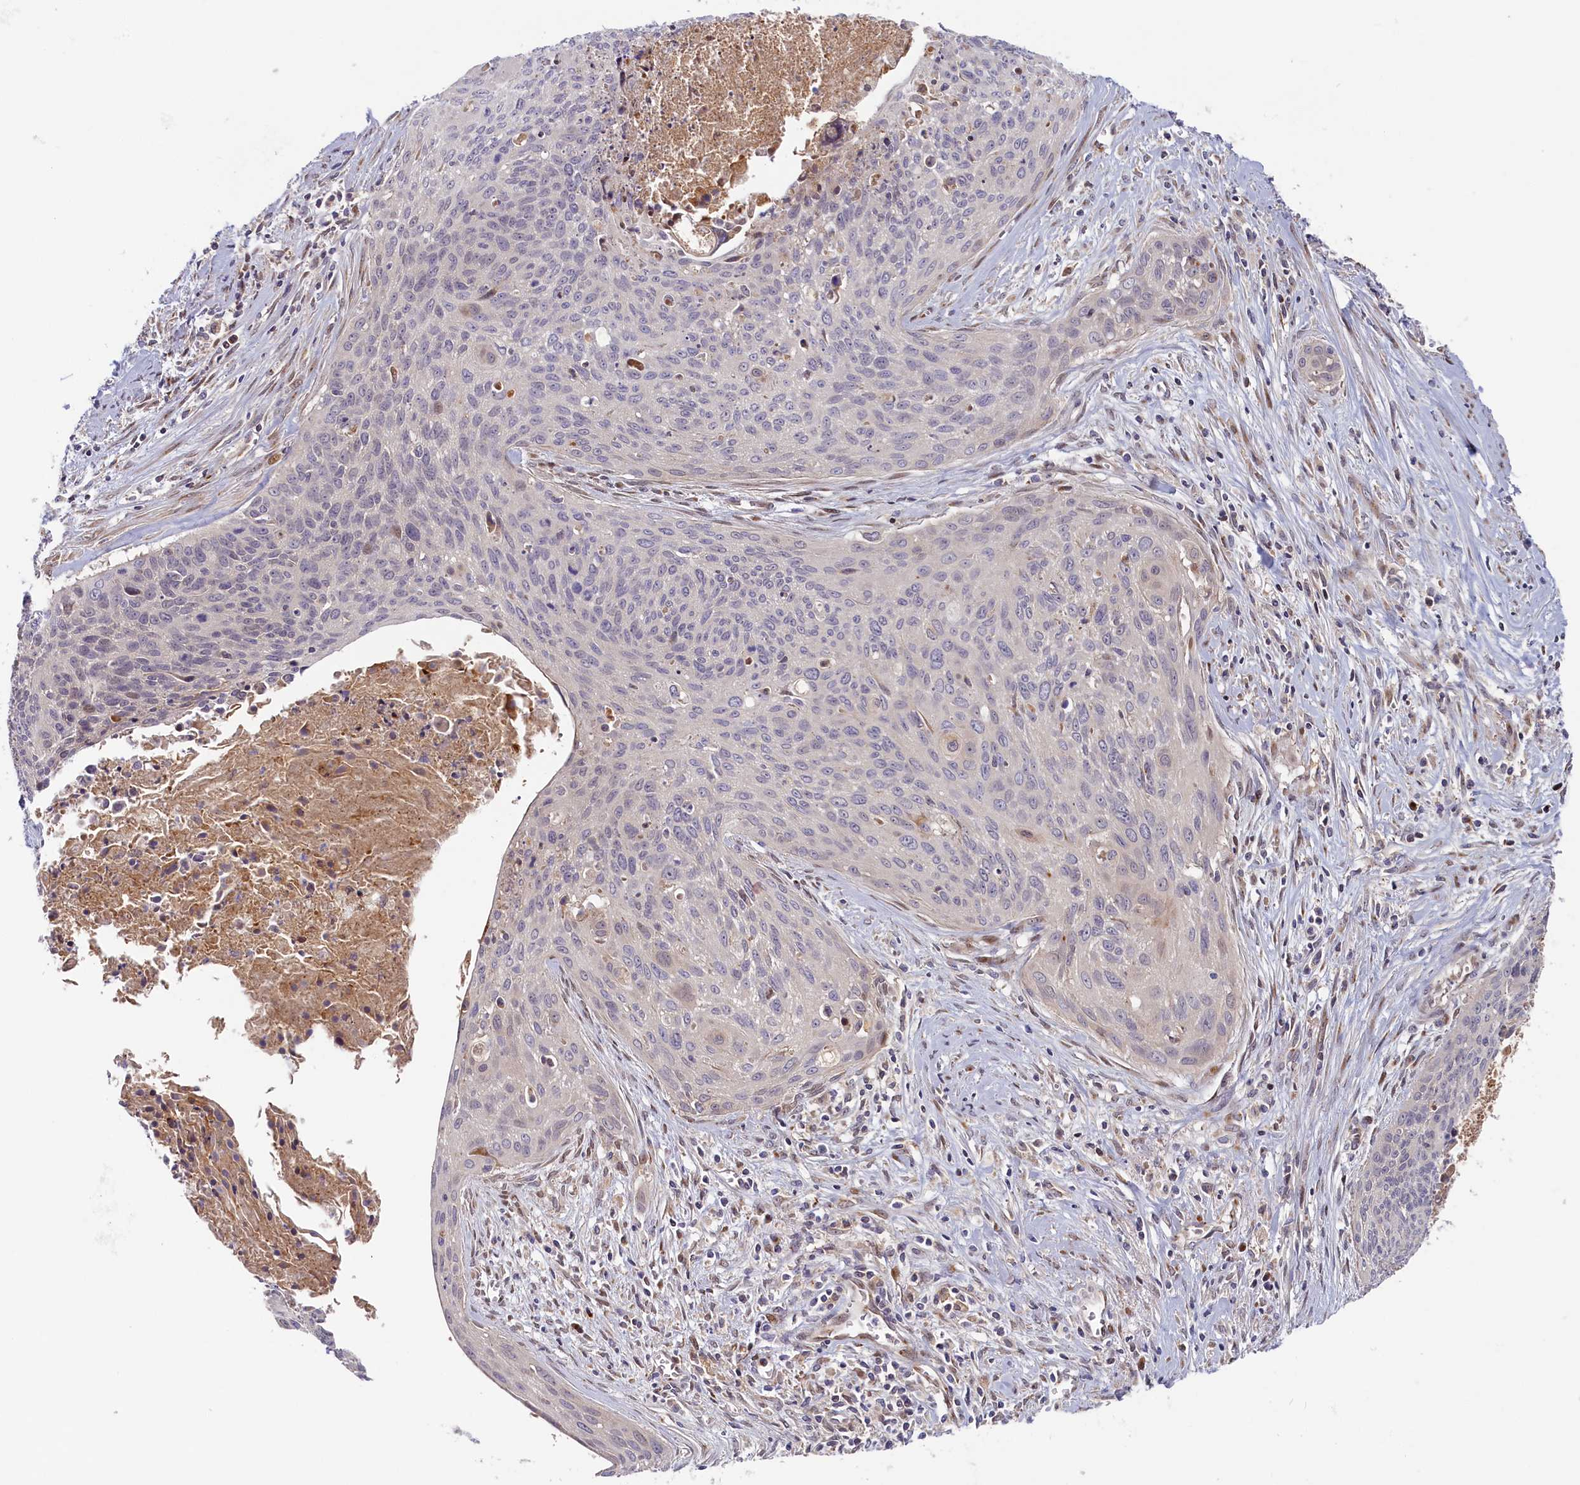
{"staining": {"intensity": "negative", "quantity": "none", "location": "none"}, "tissue": "cervical cancer", "cell_type": "Tumor cells", "image_type": "cancer", "snomed": [{"axis": "morphology", "description": "Squamous cell carcinoma, NOS"}, {"axis": "topography", "description": "Cervix"}], "caption": "Immunohistochemistry photomicrograph of human cervical squamous cell carcinoma stained for a protein (brown), which displays no positivity in tumor cells. (Immunohistochemistry, brightfield microscopy, high magnification).", "gene": "CHST12", "patient": {"sex": "female", "age": 55}}